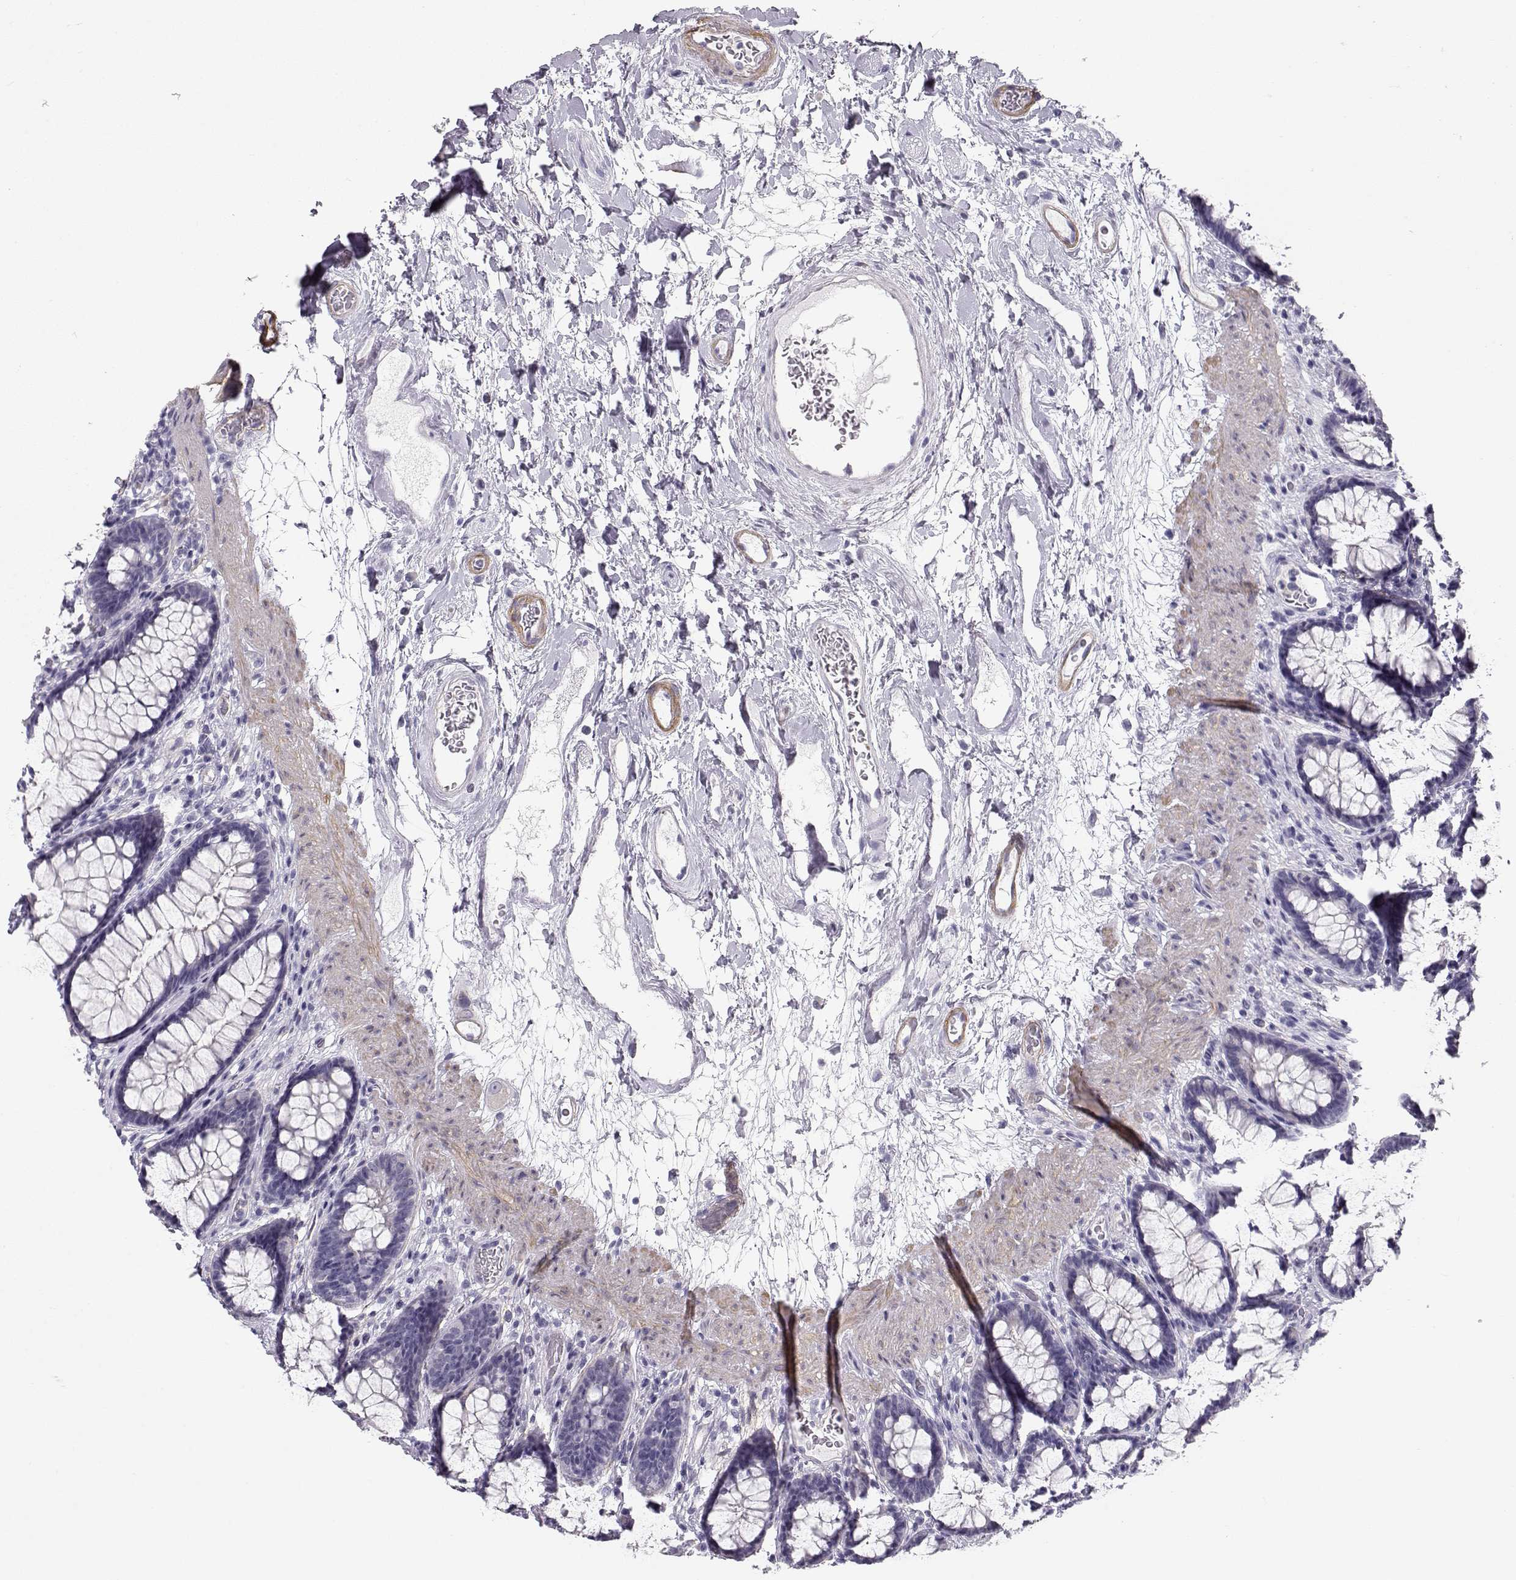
{"staining": {"intensity": "weak", "quantity": "<25%", "location": "cytoplasmic/membranous"}, "tissue": "rectum", "cell_type": "Glandular cells", "image_type": "normal", "snomed": [{"axis": "morphology", "description": "Normal tissue, NOS"}, {"axis": "topography", "description": "Rectum"}], "caption": "Human rectum stained for a protein using immunohistochemistry (IHC) shows no staining in glandular cells.", "gene": "SLITRK3", "patient": {"sex": "male", "age": 72}}